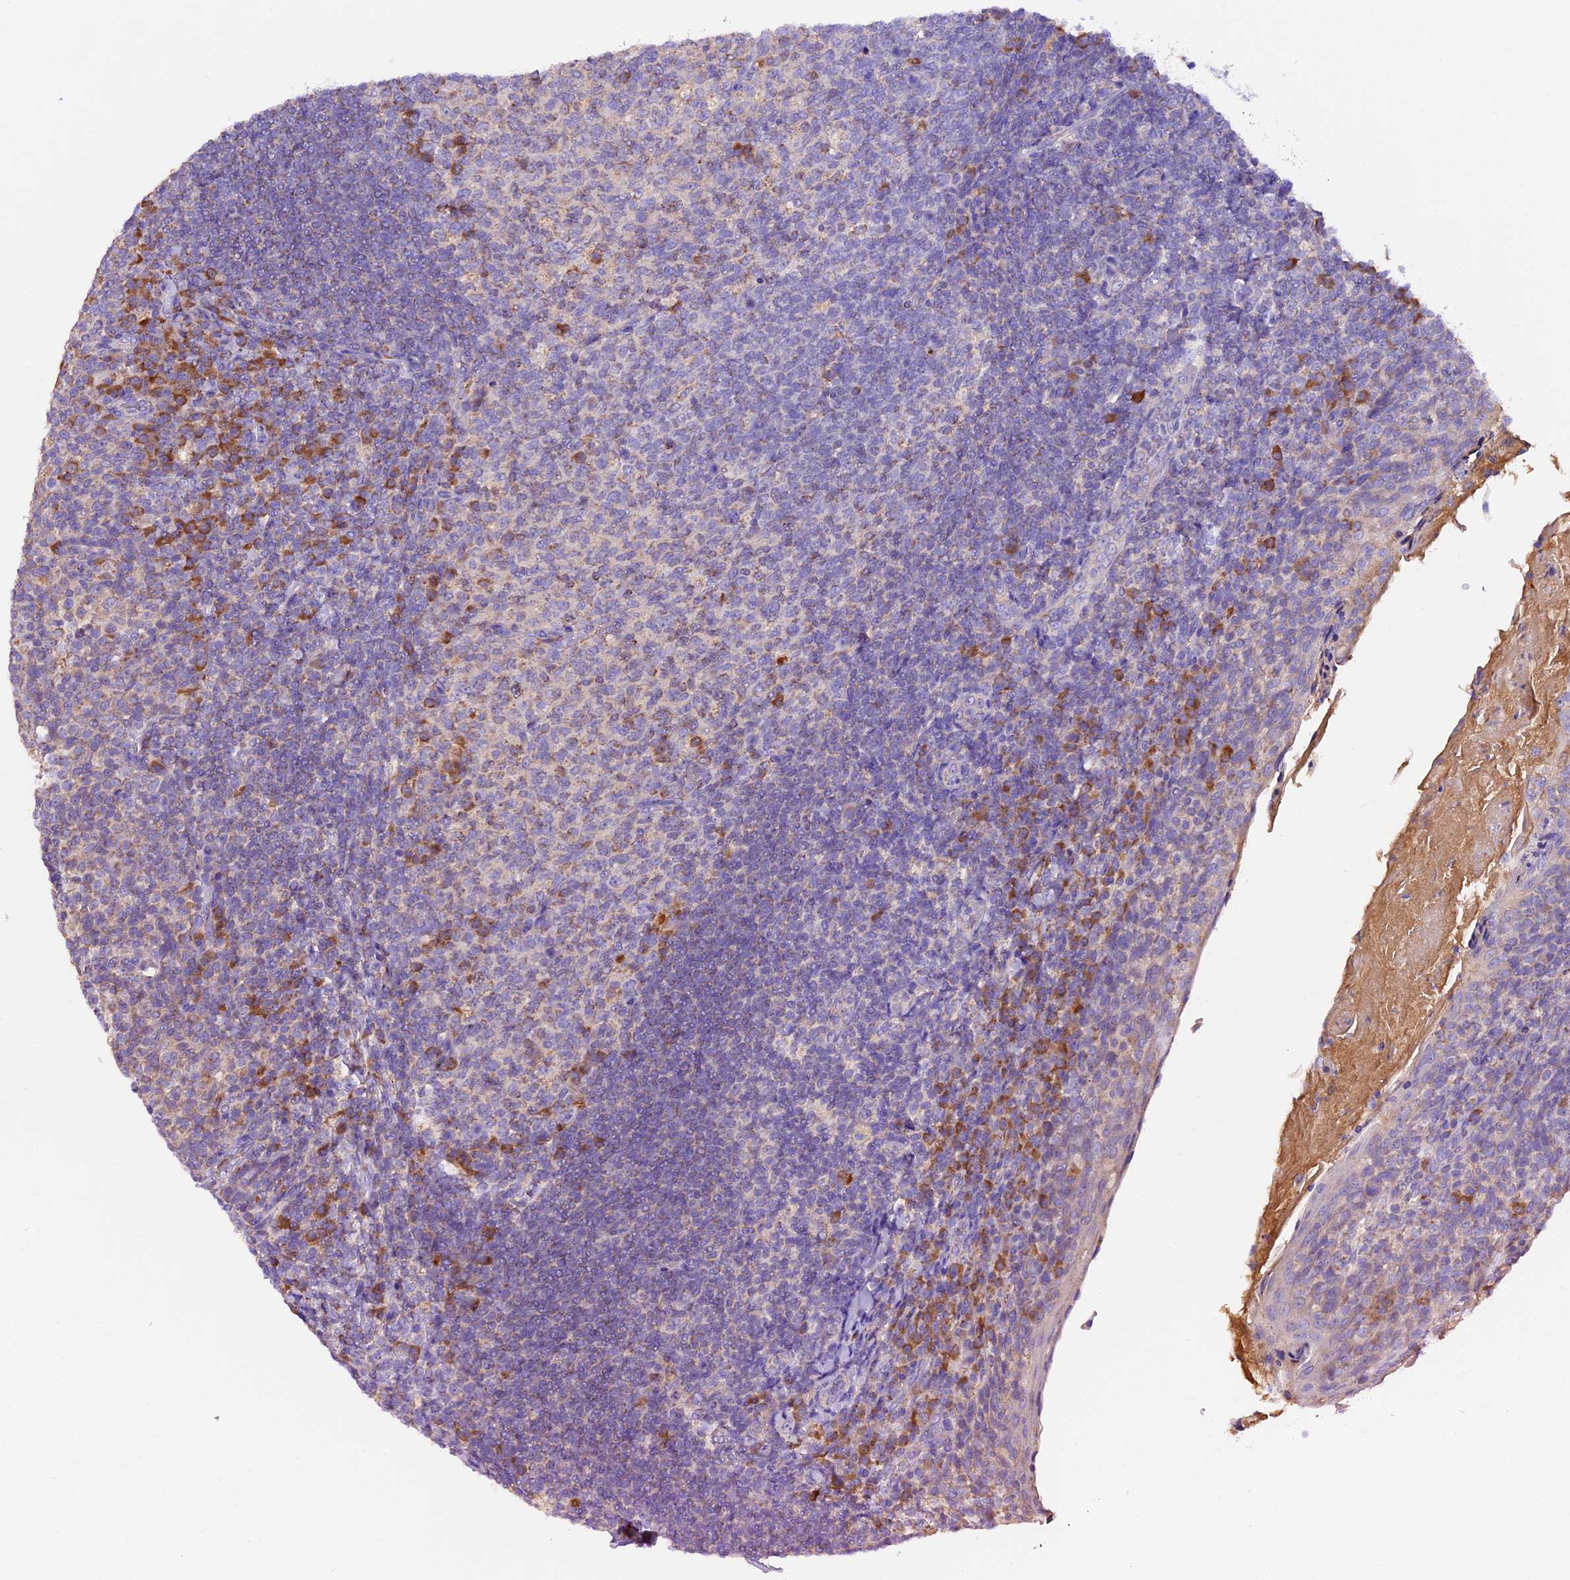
{"staining": {"intensity": "moderate", "quantity": "<25%", "location": "cytoplasmic/membranous"}, "tissue": "tonsil", "cell_type": "Germinal center cells", "image_type": "normal", "snomed": [{"axis": "morphology", "description": "Normal tissue, NOS"}, {"axis": "topography", "description": "Tonsil"}], "caption": "Tonsil stained for a protein (brown) shows moderate cytoplasmic/membranous positive expression in approximately <25% of germinal center cells.", "gene": "SIX5", "patient": {"sex": "female", "age": 10}}